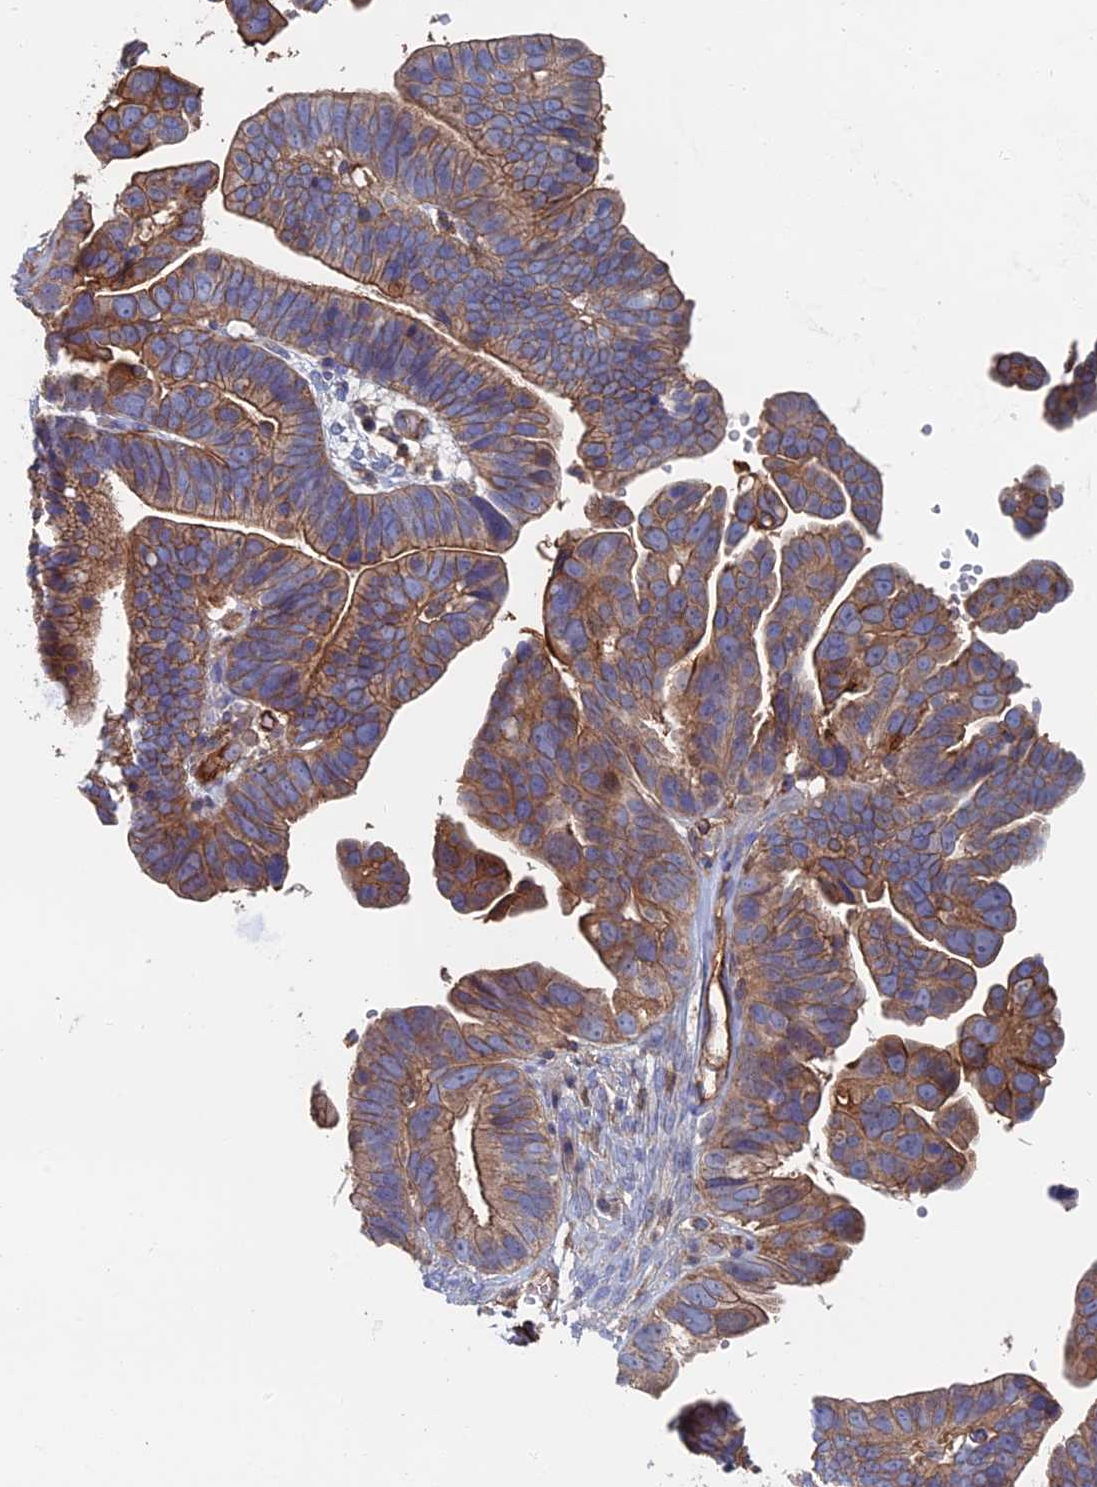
{"staining": {"intensity": "moderate", "quantity": ">75%", "location": "cytoplasmic/membranous"}, "tissue": "ovarian cancer", "cell_type": "Tumor cells", "image_type": "cancer", "snomed": [{"axis": "morphology", "description": "Cystadenocarcinoma, serous, NOS"}, {"axis": "topography", "description": "Ovary"}], "caption": "IHC image of human ovarian cancer stained for a protein (brown), which displays medium levels of moderate cytoplasmic/membranous positivity in about >75% of tumor cells.", "gene": "SNX11", "patient": {"sex": "female", "age": 56}}